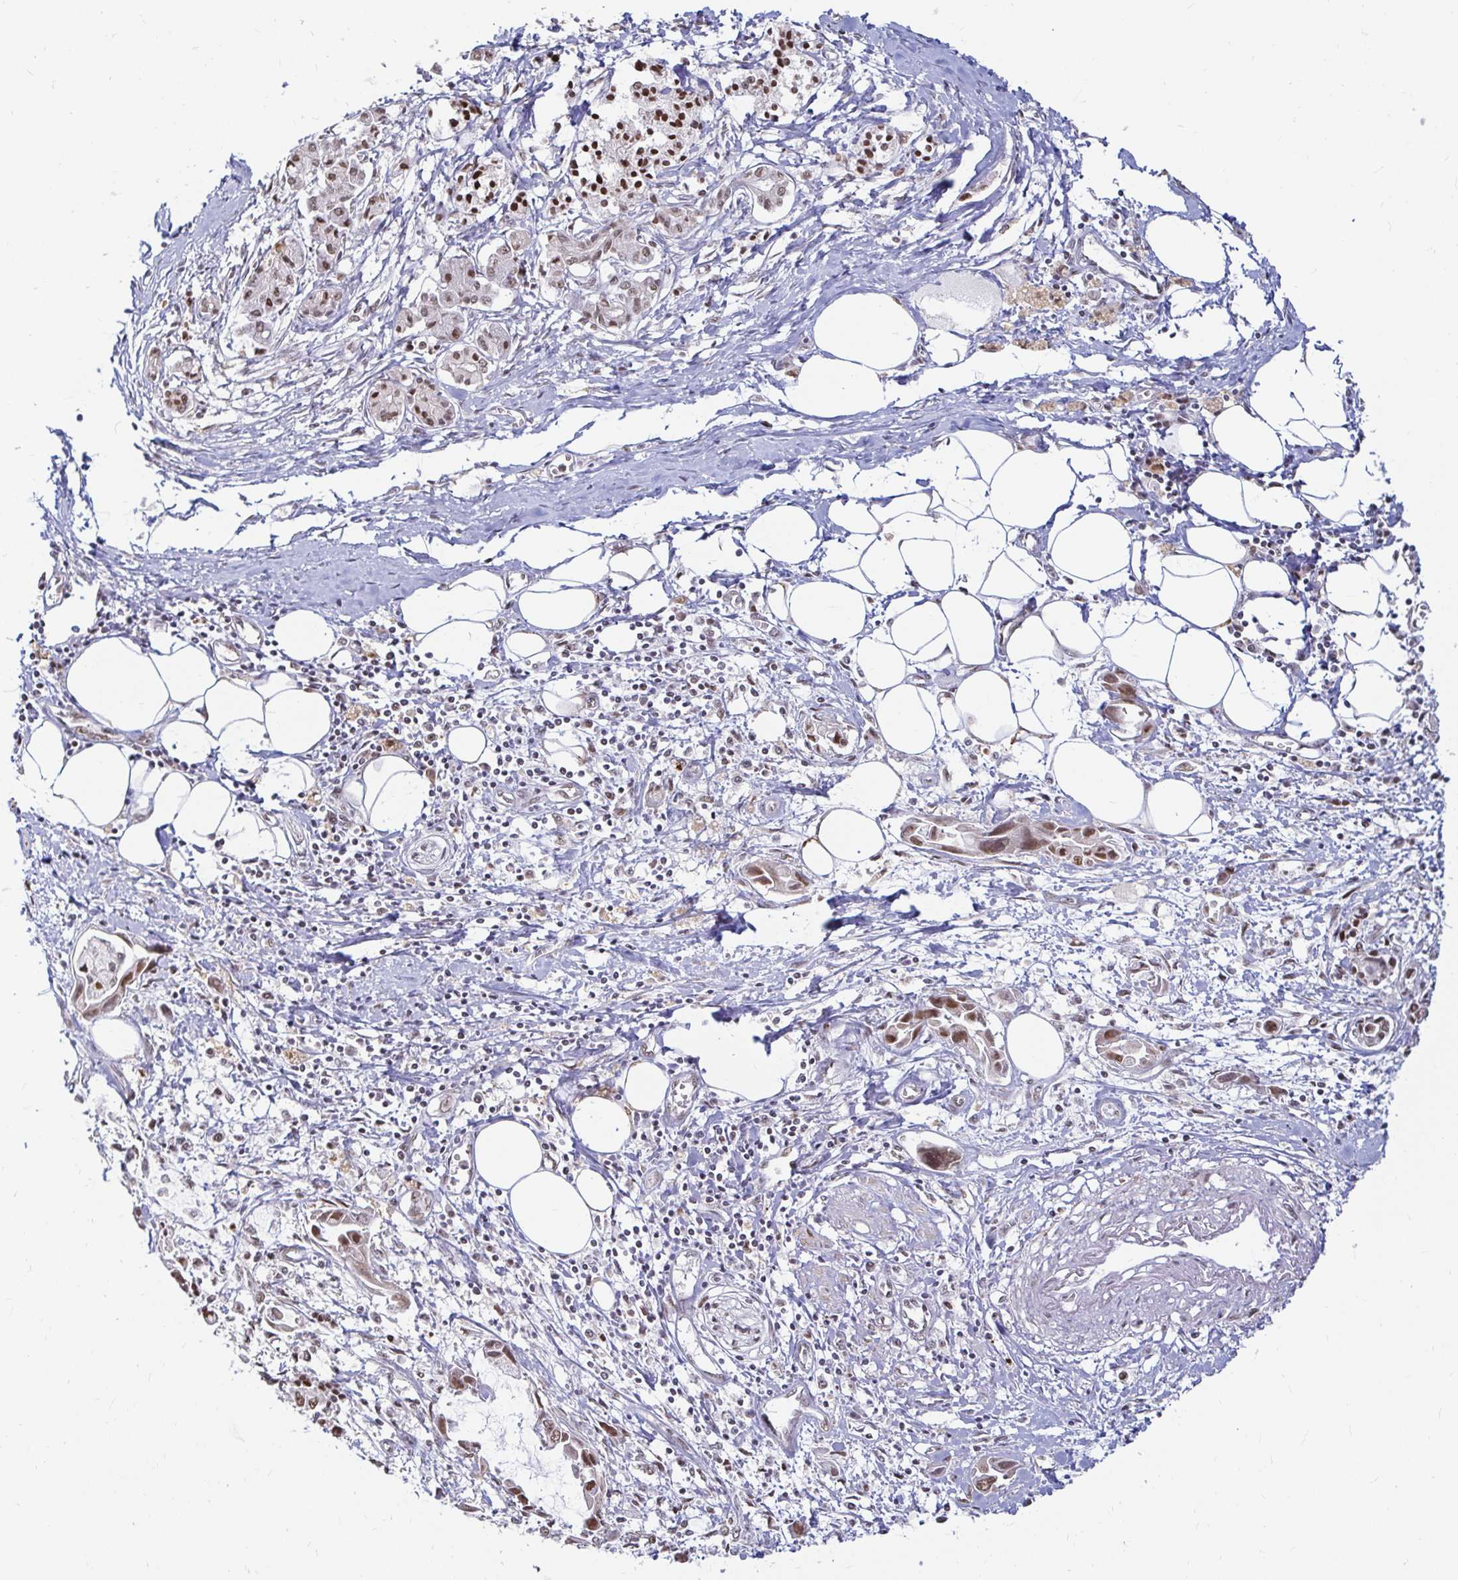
{"staining": {"intensity": "moderate", "quantity": "25%-75%", "location": "nuclear"}, "tissue": "pancreatic cancer", "cell_type": "Tumor cells", "image_type": "cancer", "snomed": [{"axis": "morphology", "description": "Adenocarcinoma, NOS"}, {"axis": "topography", "description": "Pancreas"}], "caption": "Protein analysis of pancreatic adenocarcinoma tissue displays moderate nuclear staining in approximately 25%-75% of tumor cells. The staining was performed using DAB to visualize the protein expression in brown, while the nuclei were stained in blue with hematoxylin (Magnification: 20x).", "gene": "HNRNPU", "patient": {"sex": "male", "age": 84}}